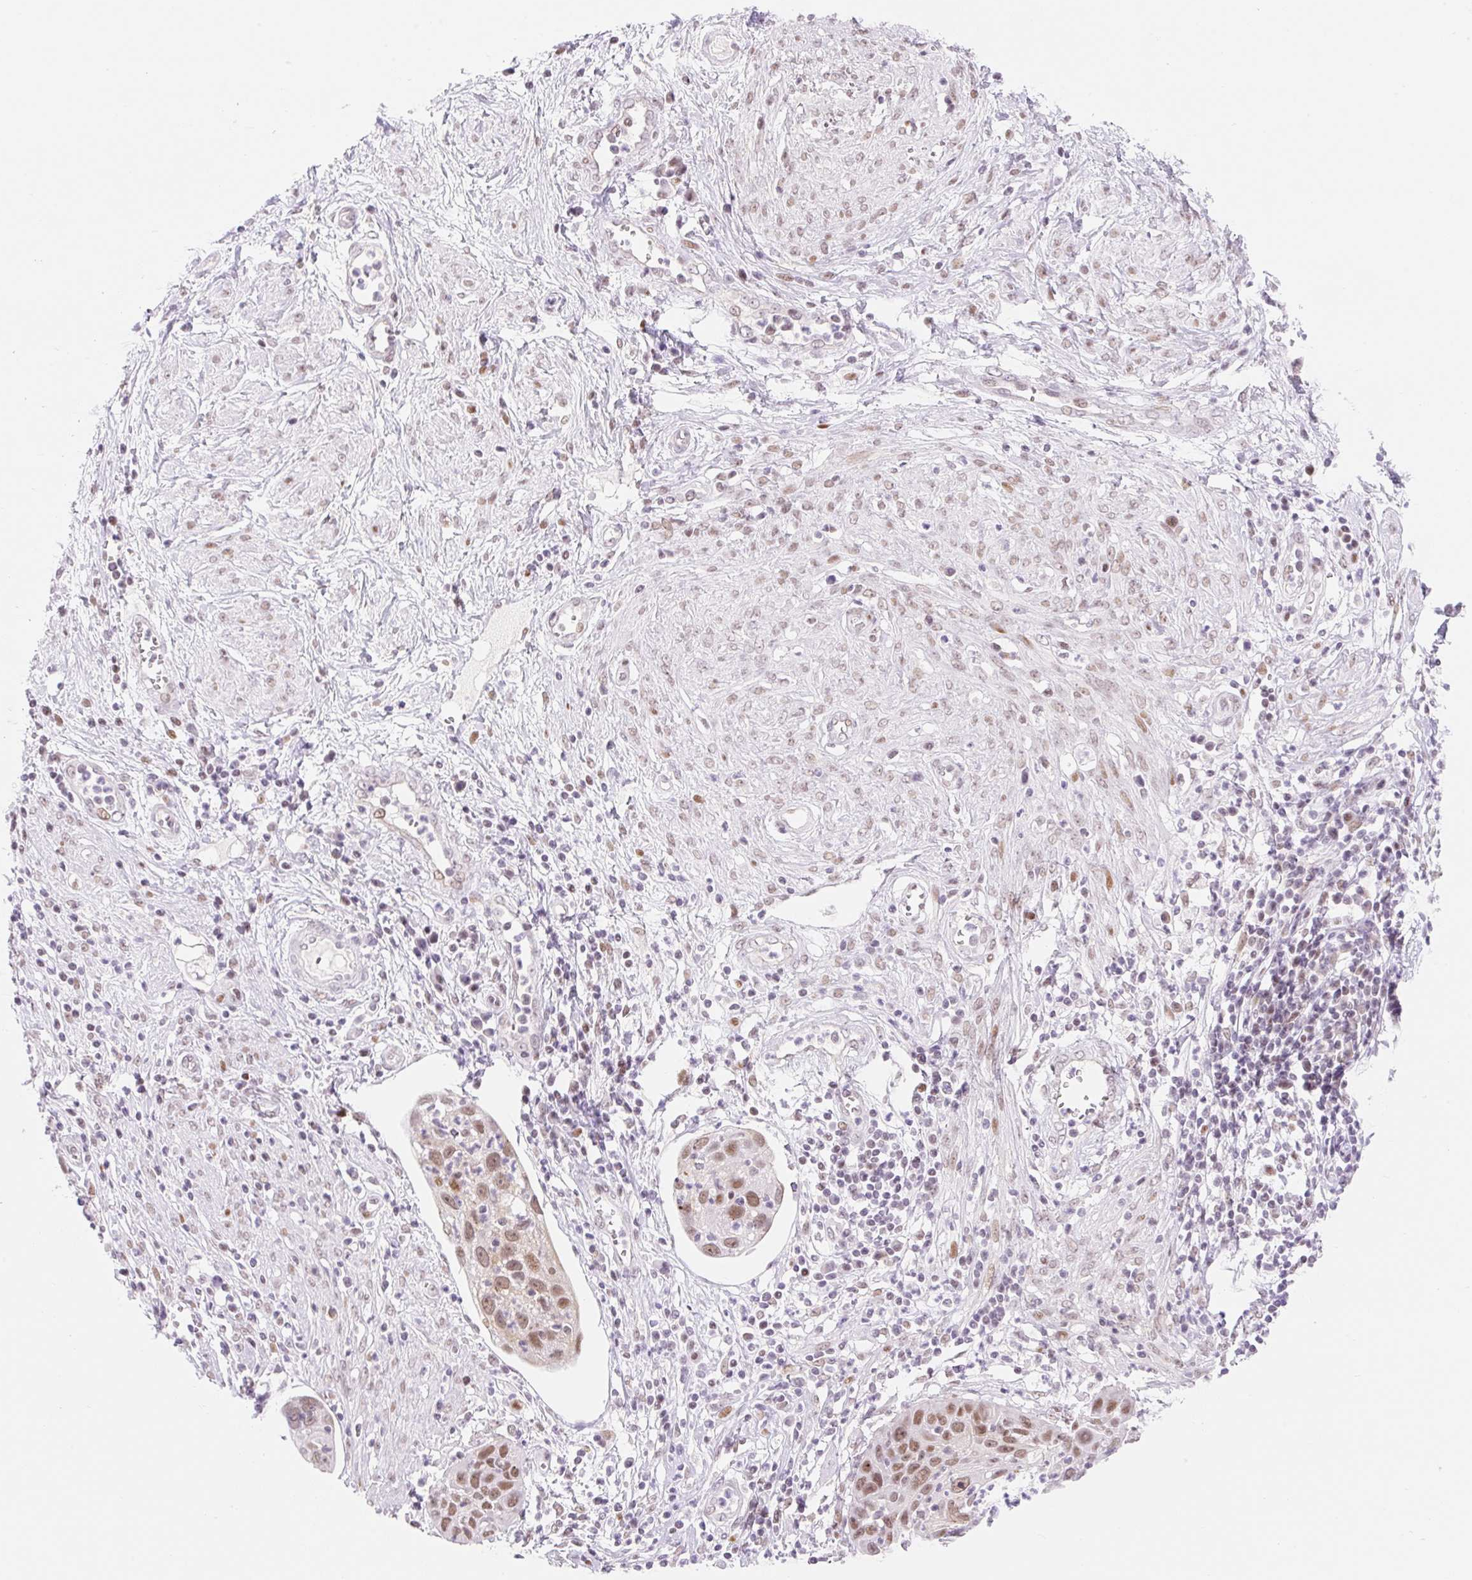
{"staining": {"intensity": "moderate", "quantity": ">75%", "location": "nuclear"}, "tissue": "cervical cancer", "cell_type": "Tumor cells", "image_type": "cancer", "snomed": [{"axis": "morphology", "description": "Squamous cell carcinoma, NOS"}, {"axis": "topography", "description": "Cervix"}], "caption": "Tumor cells demonstrate moderate nuclear staining in approximately >75% of cells in squamous cell carcinoma (cervical).", "gene": "H2BW1", "patient": {"sex": "female", "age": 36}}